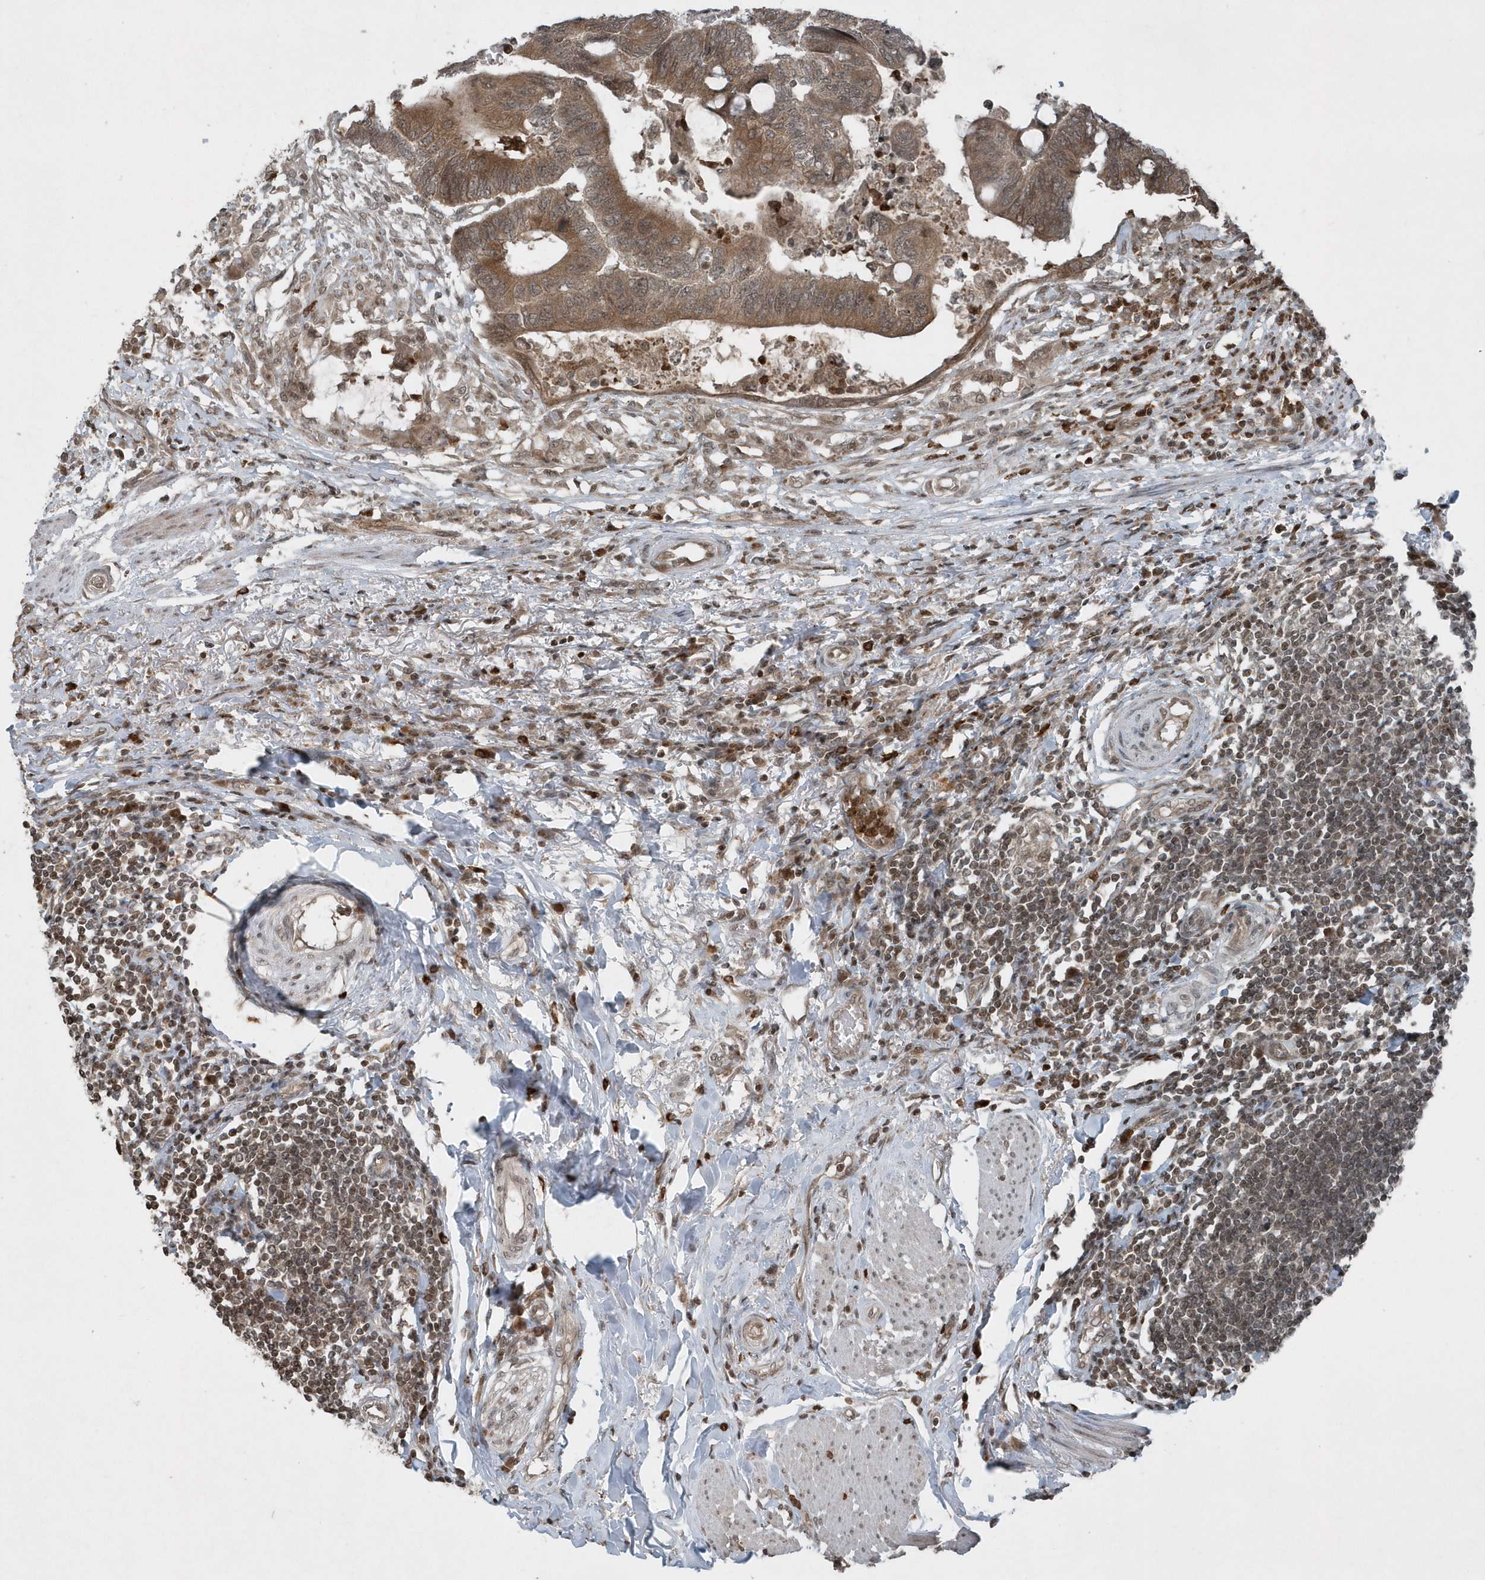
{"staining": {"intensity": "moderate", "quantity": ">75%", "location": "cytoplasmic/membranous"}, "tissue": "colorectal cancer", "cell_type": "Tumor cells", "image_type": "cancer", "snomed": [{"axis": "morphology", "description": "Normal tissue, NOS"}, {"axis": "morphology", "description": "Adenocarcinoma, NOS"}, {"axis": "topography", "description": "Rectum"}, {"axis": "topography", "description": "Peripheral nerve tissue"}], "caption": "Protein positivity by immunohistochemistry displays moderate cytoplasmic/membranous staining in about >75% of tumor cells in colorectal cancer (adenocarcinoma).", "gene": "EIF2B1", "patient": {"sex": "male", "age": 92}}